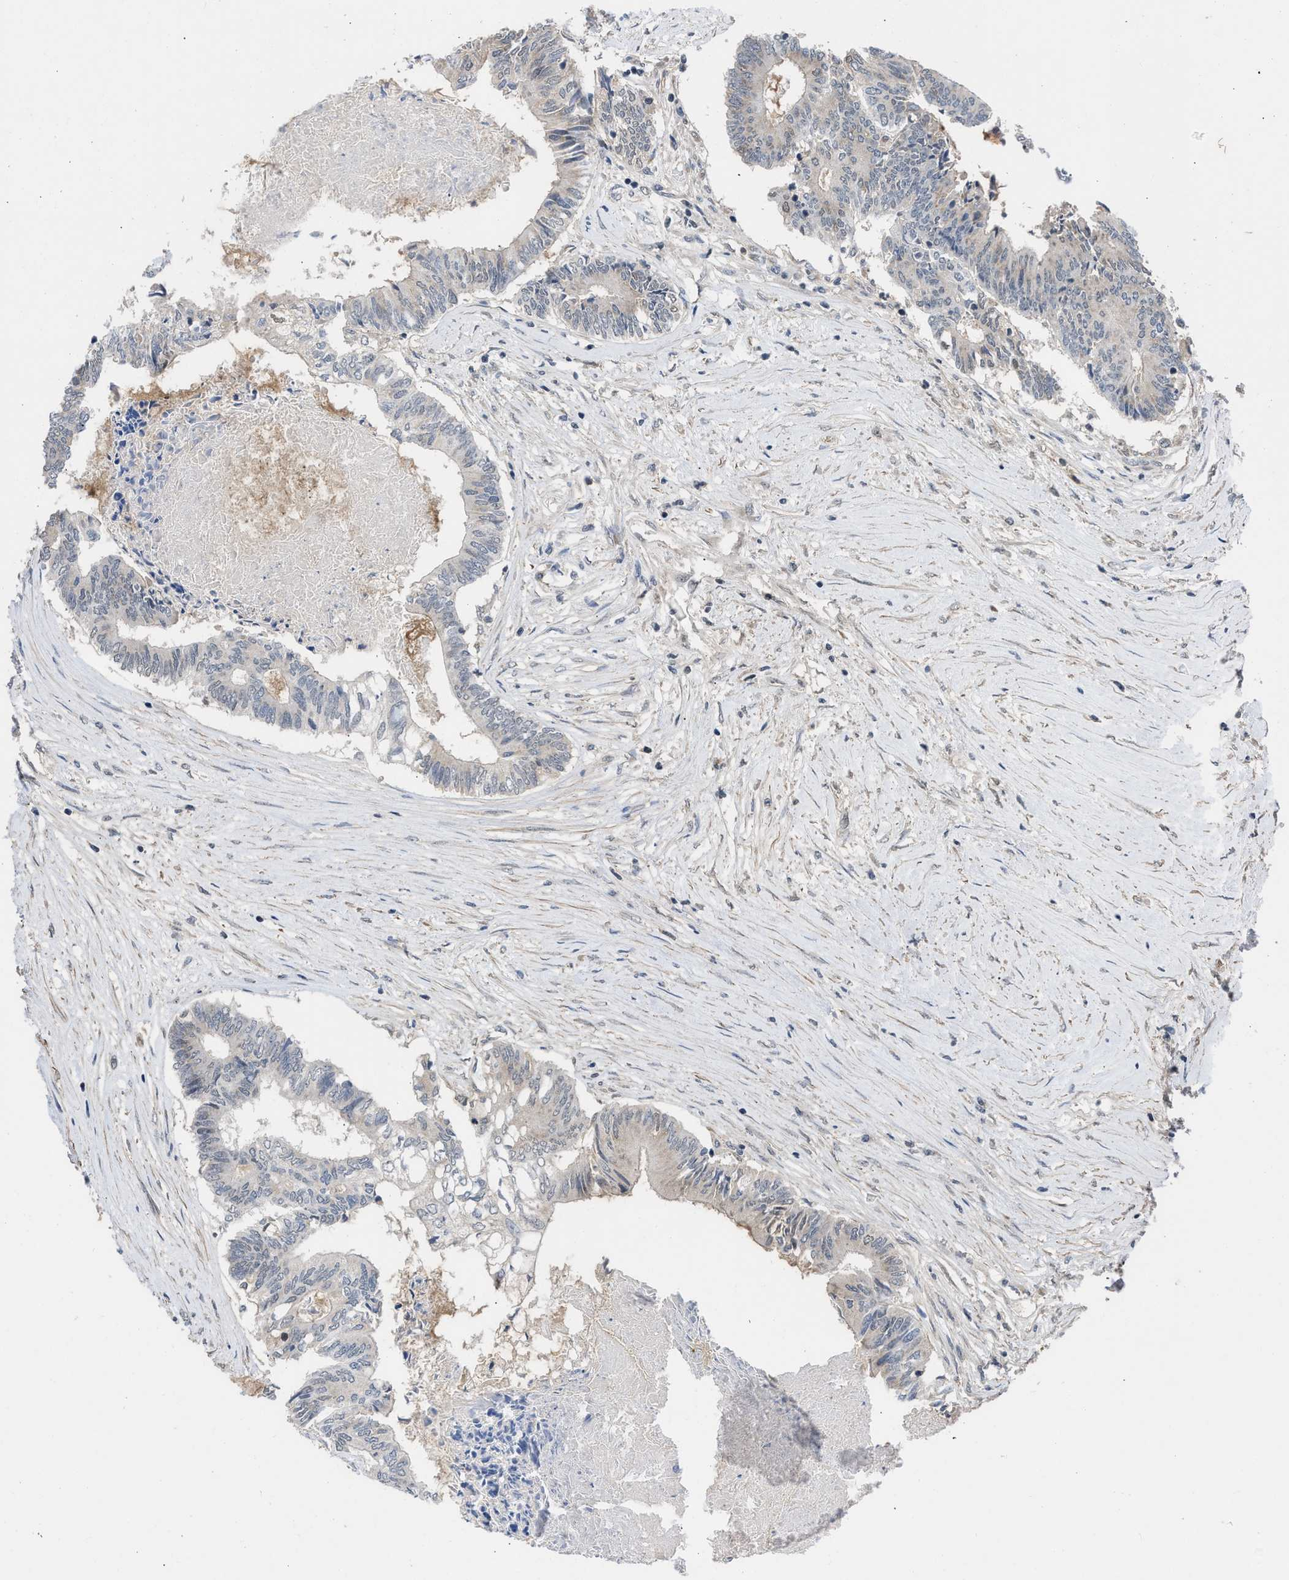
{"staining": {"intensity": "weak", "quantity": "<25%", "location": "nuclear"}, "tissue": "colorectal cancer", "cell_type": "Tumor cells", "image_type": "cancer", "snomed": [{"axis": "morphology", "description": "Adenocarcinoma, NOS"}, {"axis": "topography", "description": "Rectum"}], "caption": "There is no significant staining in tumor cells of colorectal adenocarcinoma.", "gene": "TERF2IP", "patient": {"sex": "male", "age": 63}}